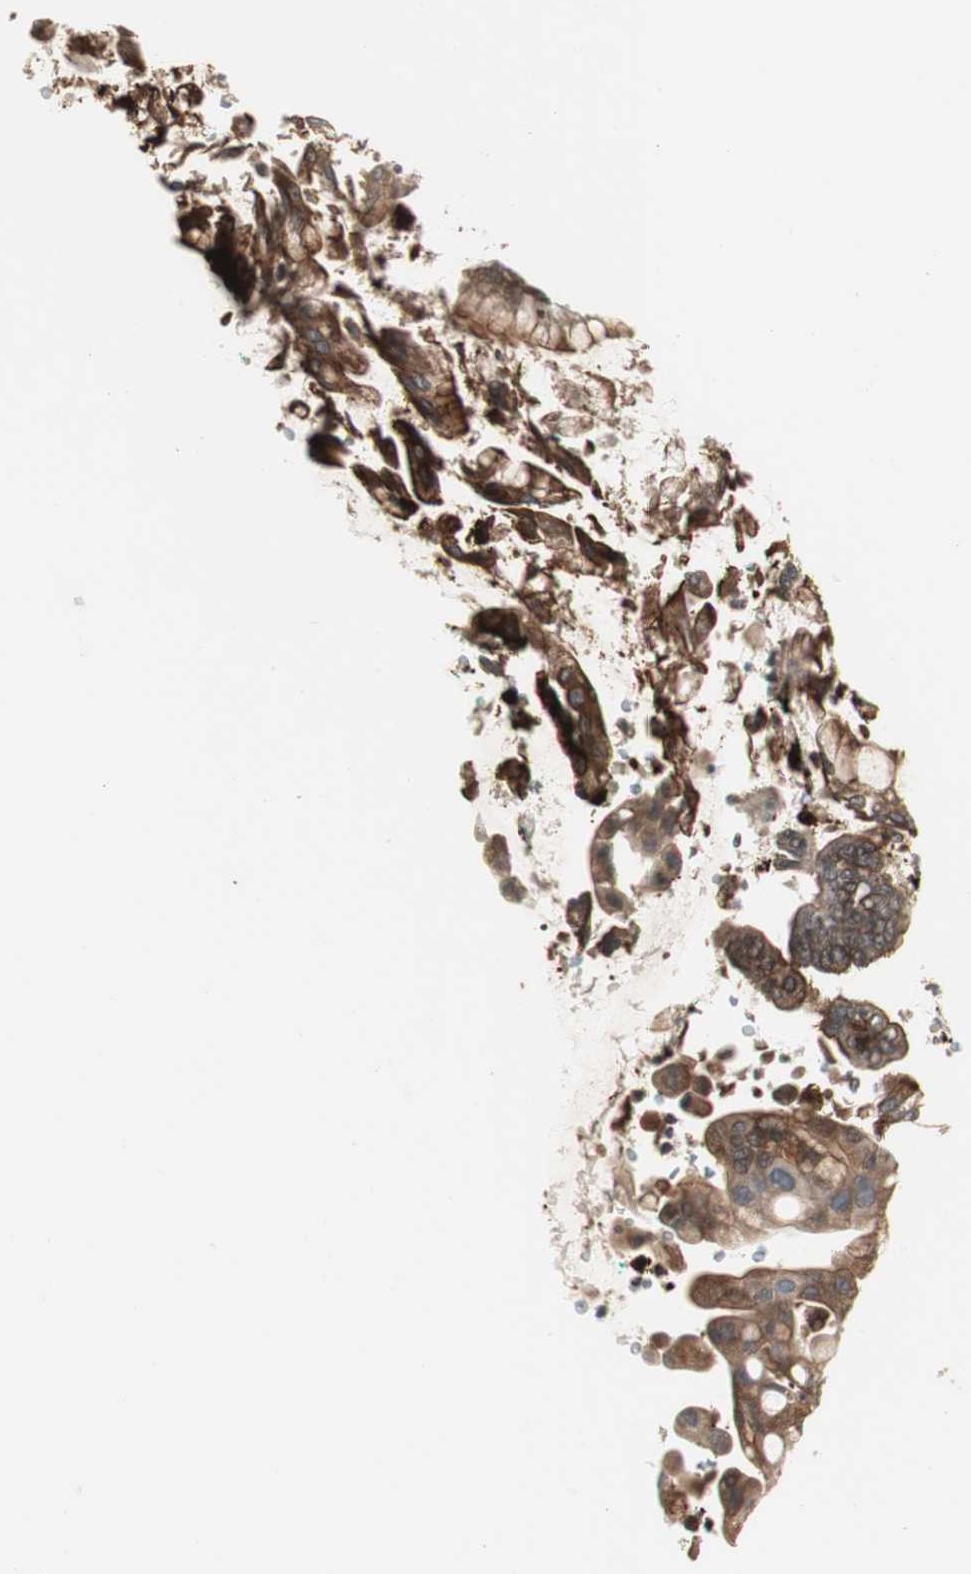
{"staining": {"intensity": "strong", "quantity": ">75%", "location": "cytoplasmic/membranous"}, "tissue": "pancreatic cancer", "cell_type": "Tumor cells", "image_type": "cancer", "snomed": [{"axis": "morphology", "description": "Adenocarcinoma, NOS"}, {"axis": "morphology", "description": "Adenocarcinoma, metastatic, NOS"}, {"axis": "topography", "description": "Lymph node"}, {"axis": "topography", "description": "Pancreas"}, {"axis": "topography", "description": "Duodenum"}], "caption": "Immunohistochemistry (IHC) staining of metastatic adenocarcinoma (pancreatic), which shows high levels of strong cytoplasmic/membranous positivity in about >75% of tumor cells indicating strong cytoplasmic/membranous protein expression. The staining was performed using DAB (brown) for protein detection and nuclei were counterstained in hematoxylin (blue).", "gene": "PTPN11", "patient": {"sex": "female", "age": 64}}